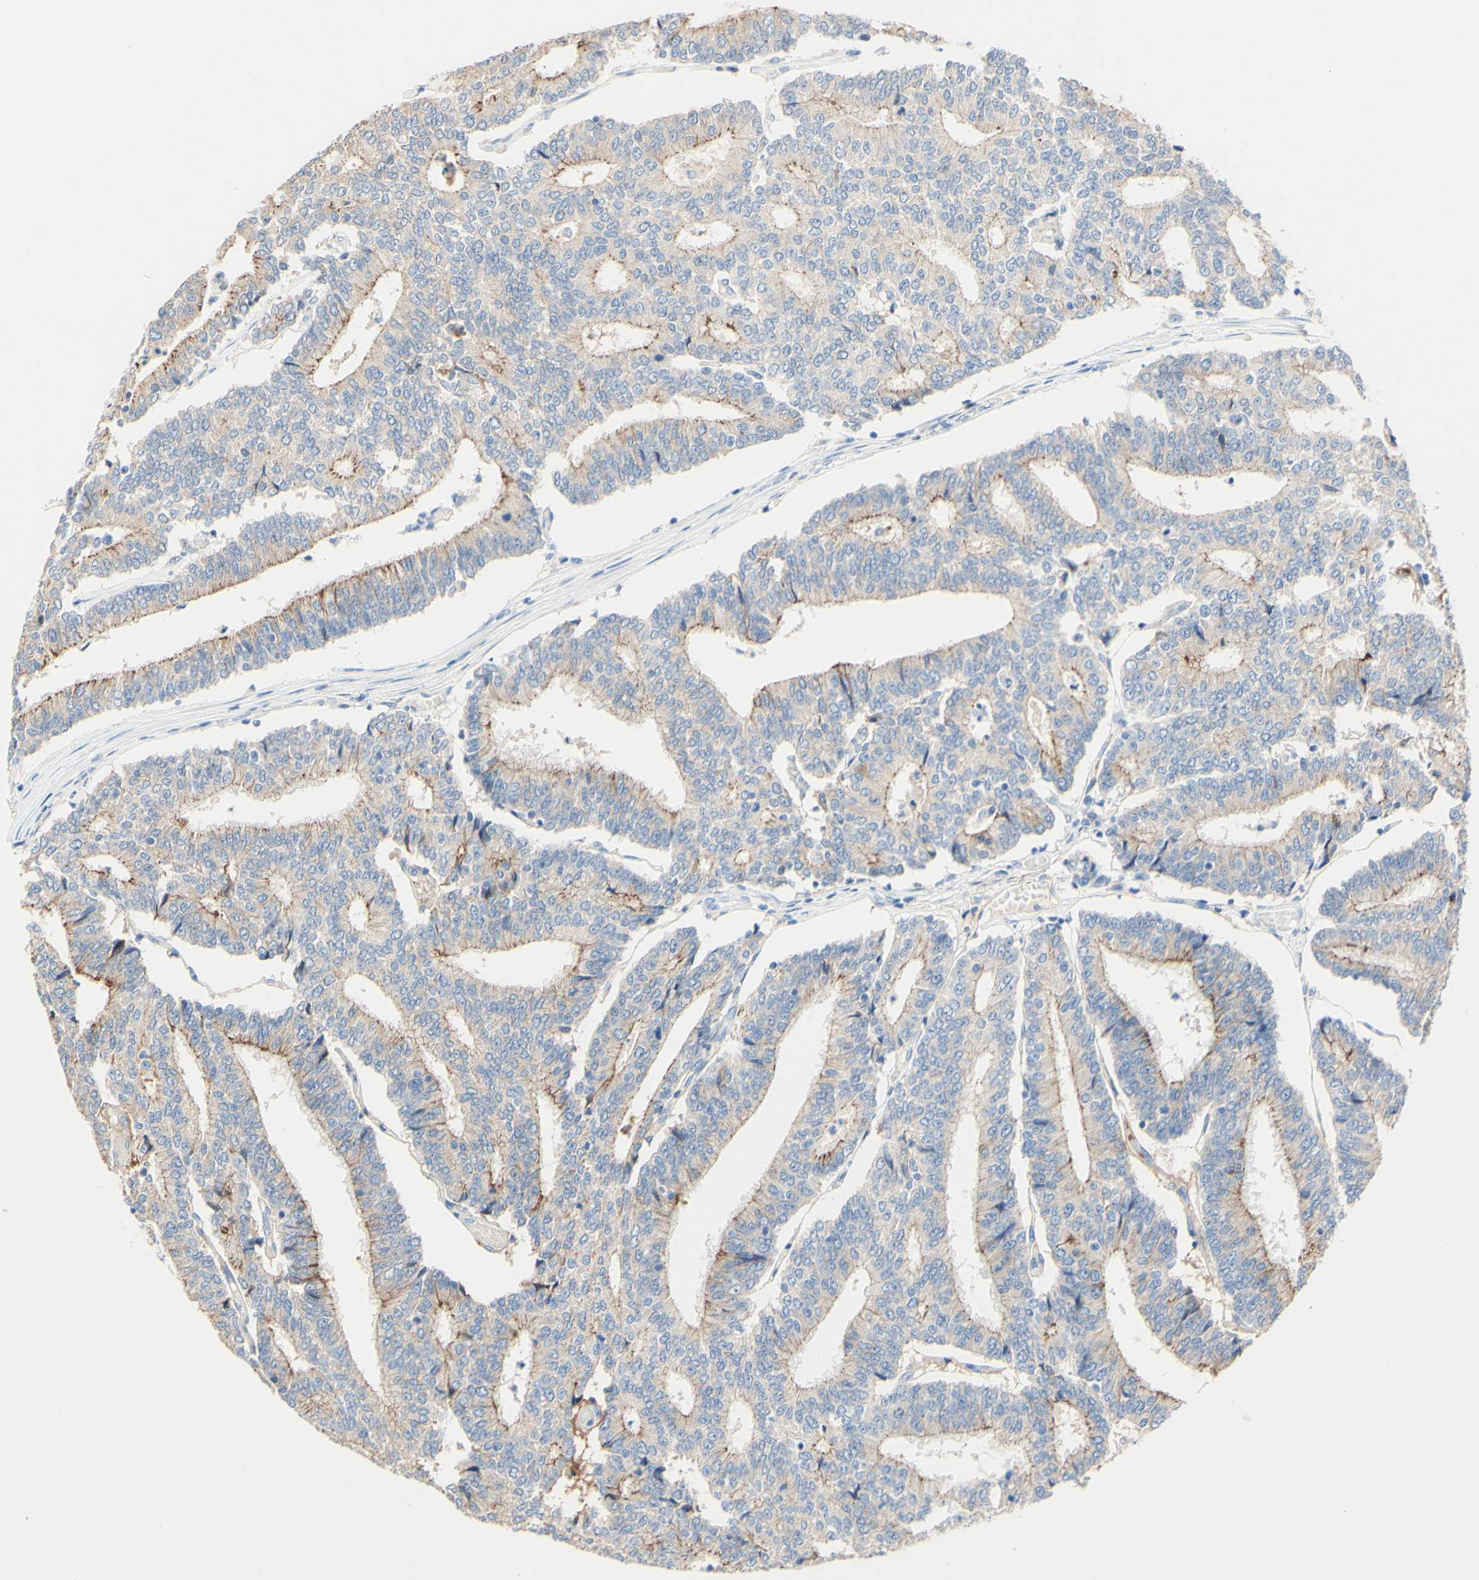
{"staining": {"intensity": "moderate", "quantity": ">75%", "location": "cytoplasmic/membranous"}, "tissue": "prostate cancer", "cell_type": "Tumor cells", "image_type": "cancer", "snomed": [{"axis": "morphology", "description": "Normal tissue, NOS"}, {"axis": "morphology", "description": "Adenocarcinoma, High grade"}, {"axis": "topography", "description": "Prostate"}, {"axis": "topography", "description": "Seminal veicle"}], "caption": "IHC micrograph of prostate cancer stained for a protein (brown), which displays medium levels of moderate cytoplasmic/membranous positivity in about >75% of tumor cells.", "gene": "DSC2", "patient": {"sex": "male", "age": 55}}